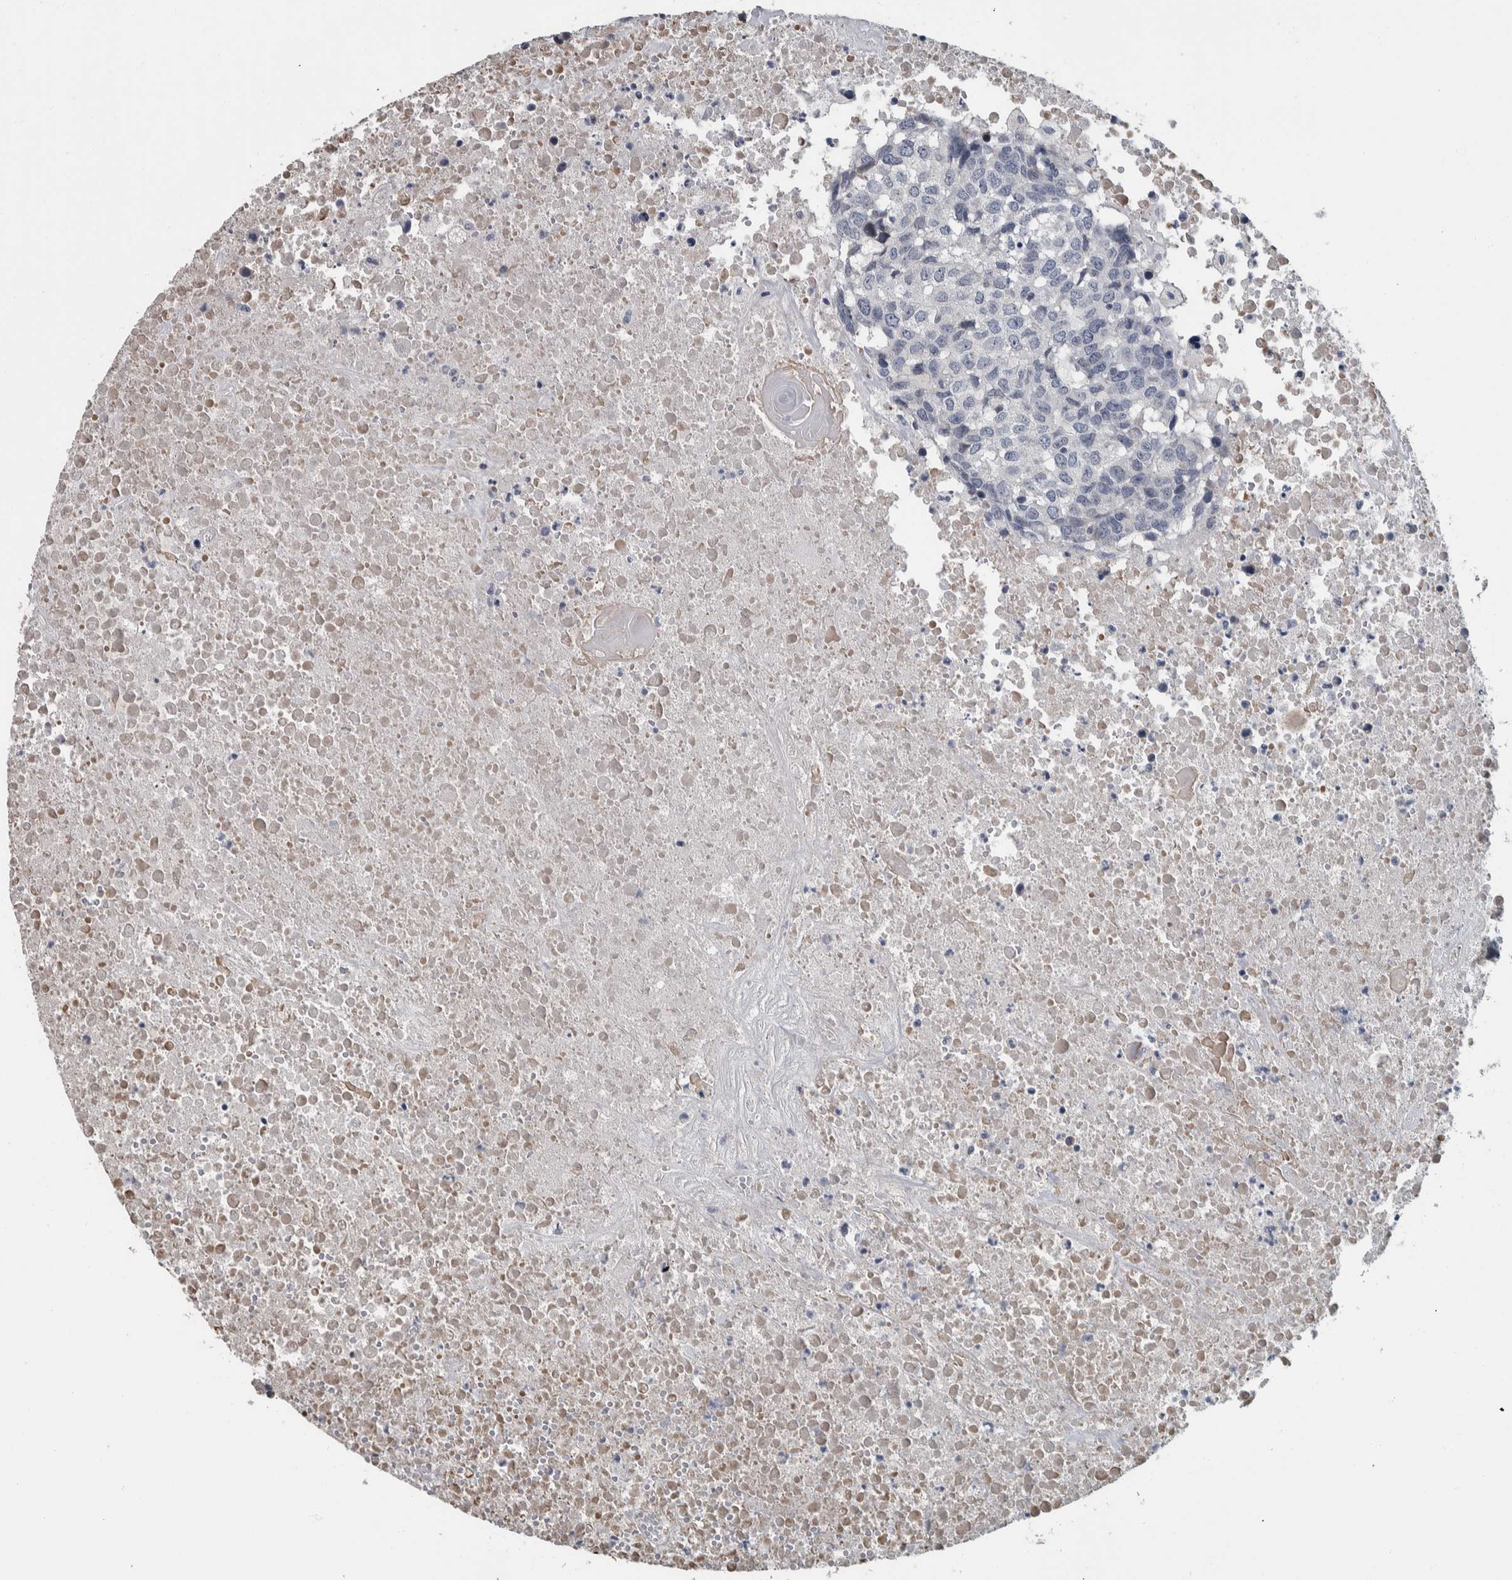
{"staining": {"intensity": "negative", "quantity": "none", "location": "none"}, "tissue": "head and neck cancer", "cell_type": "Tumor cells", "image_type": "cancer", "snomed": [{"axis": "morphology", "description": "Squamous cell carcinoma, NOS"}, {"axis": "topography", "description": "Head-Neck"}], "caption": "Immunohistochemistry (IHC) histopathology image of neoplastic tissue: human head and neck squamous cell carcinoma stained with DAB (3,3'-diaminobenzidine) displays no significant protein positivity in tumor cells. (DAB (3,3'-diaminobenzidine) IHC, high magnification).", "gene": "CAVIN4", "patient": {"sex": "male", "age": 66}}